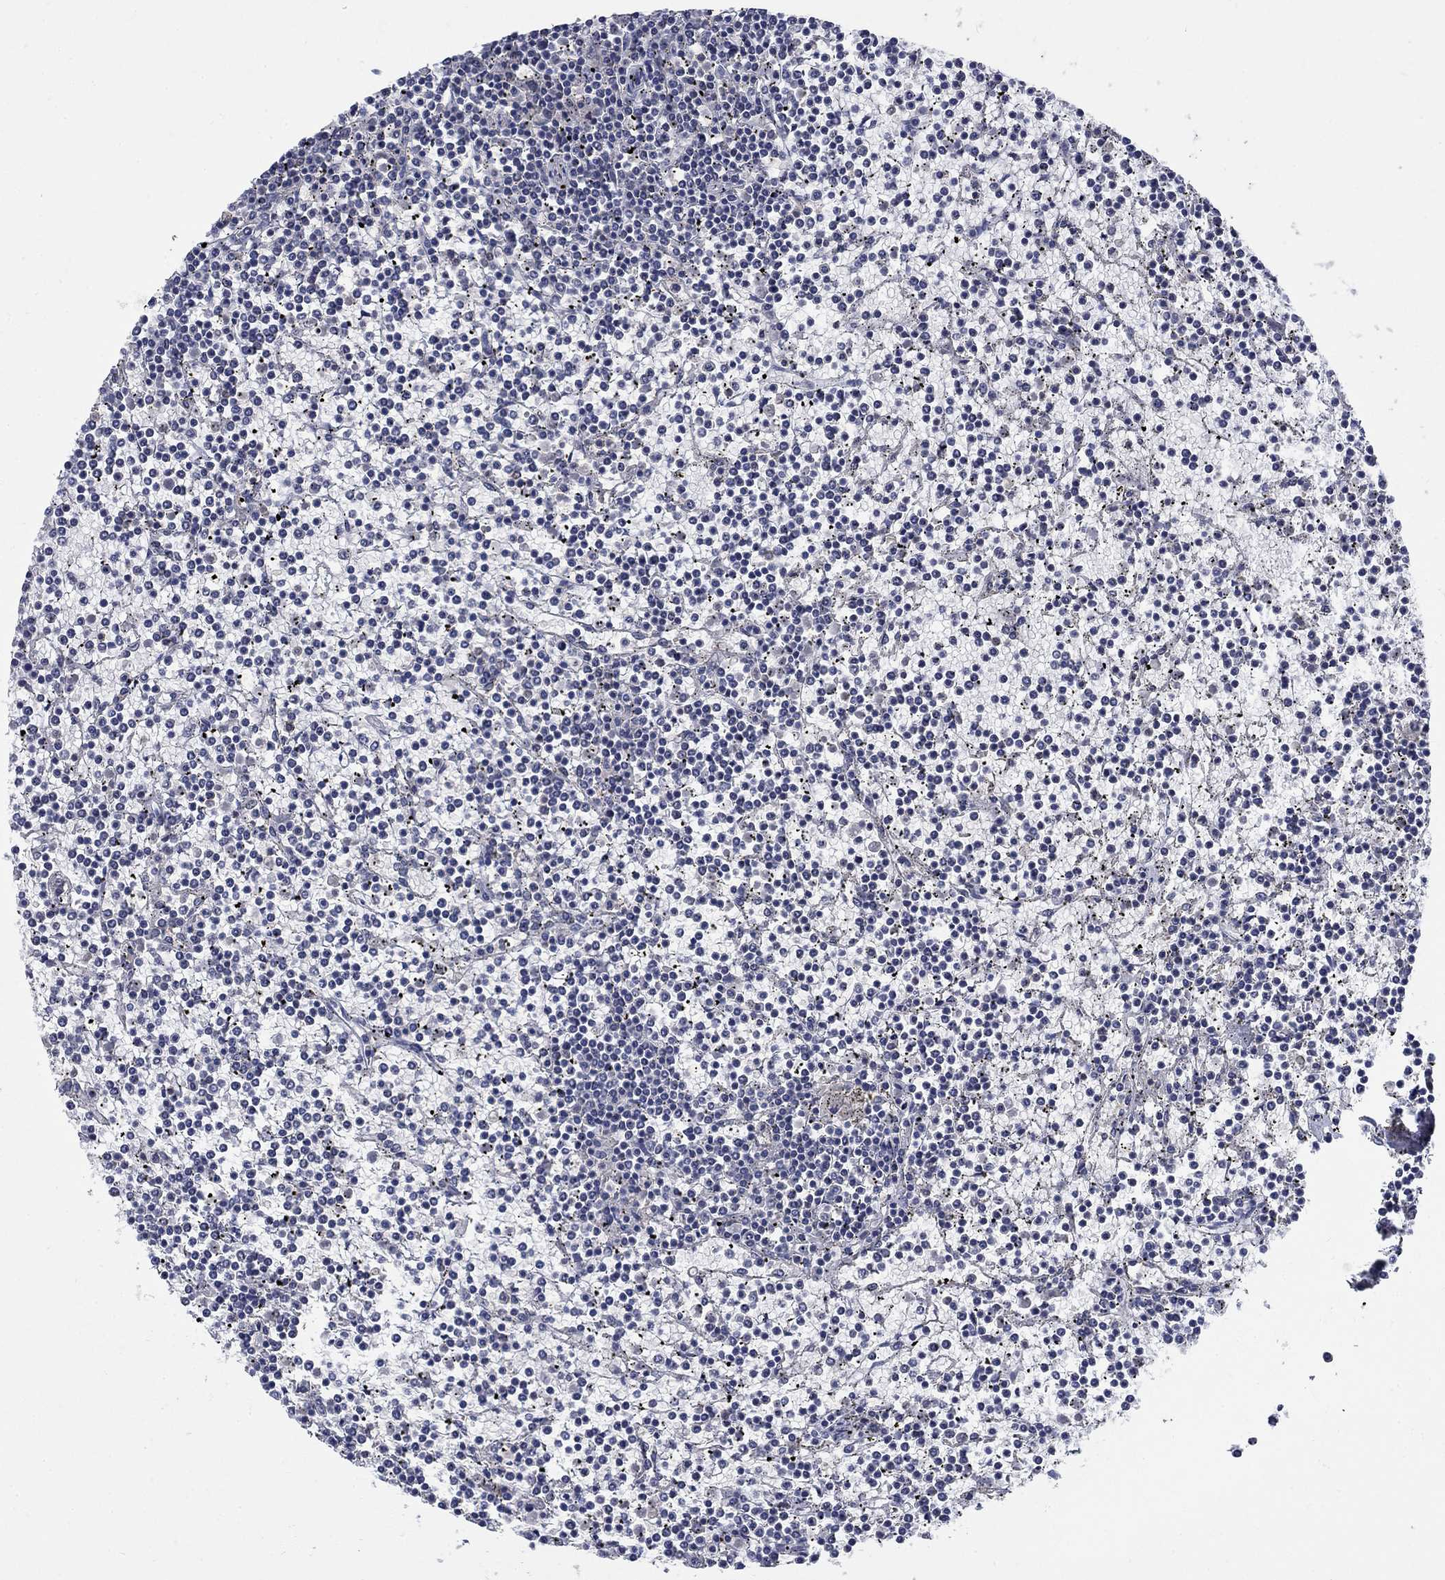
{"staining": {"intensity": "negative", "quantity": "none", "location": "none"}, "tissue": "lymphoma", "cell_type": "Tumor cells", "image_type": "cancer", "snomed": [{"axis": "morphology", "description": "Malignant lymphoma, non-Hodgkin's type, Low grade"}, {"axis": "topography", "description": "Spleen"}], "caption": "Malignant lymphoma, non-Hodgkin's type (low-grade) was stained to show a protein in brown. There is no significant positivity in tumor cells.", "gene": "ZBTB18", "patient": {"sex": "female", "age": 19}}